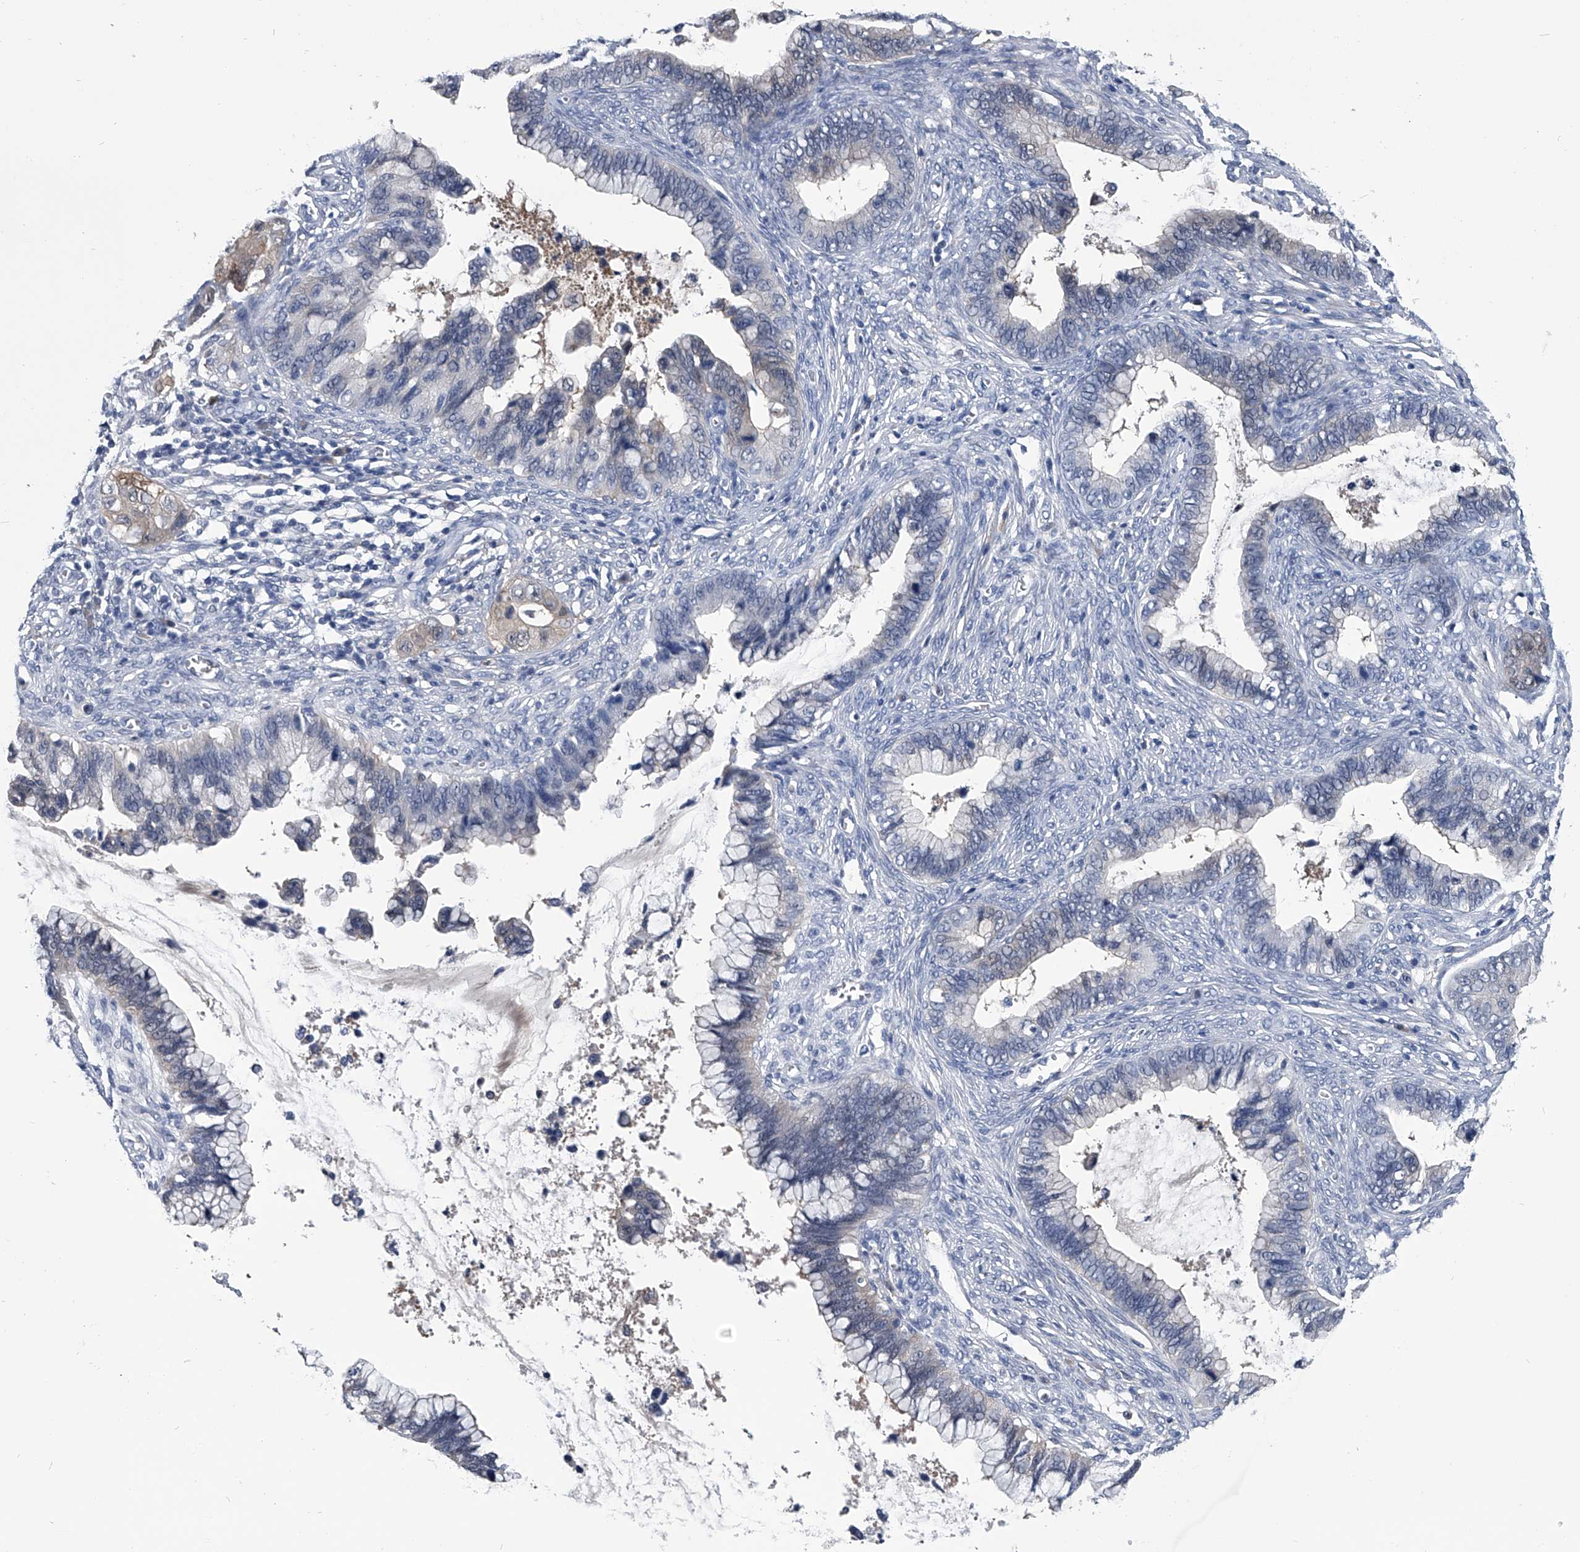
{"staining": {"intensity": "negative", "quantity": "none", "location": "none"}, "tissue": "cervical cancer", "cell_type": "Tumor cells", "image_type": "cancer", "snomed": [{"axis": "morphology", "description": "Adenocarcinoma, NOS"}, {"axis": "topography", "description": "Cervix"}], "caption": "A high-resolution image shows IHC staining of adenocarcinoma (cervical), which exhibits no significant staining in tumor cells. (Stains: DAB immunohistochemistry (IHC) with hematoxylin counter stain, Microscopy: brightfield microscopy at high magnification).", "gene": "PDXK", "patient": {"sex": "female", "age": 44}}